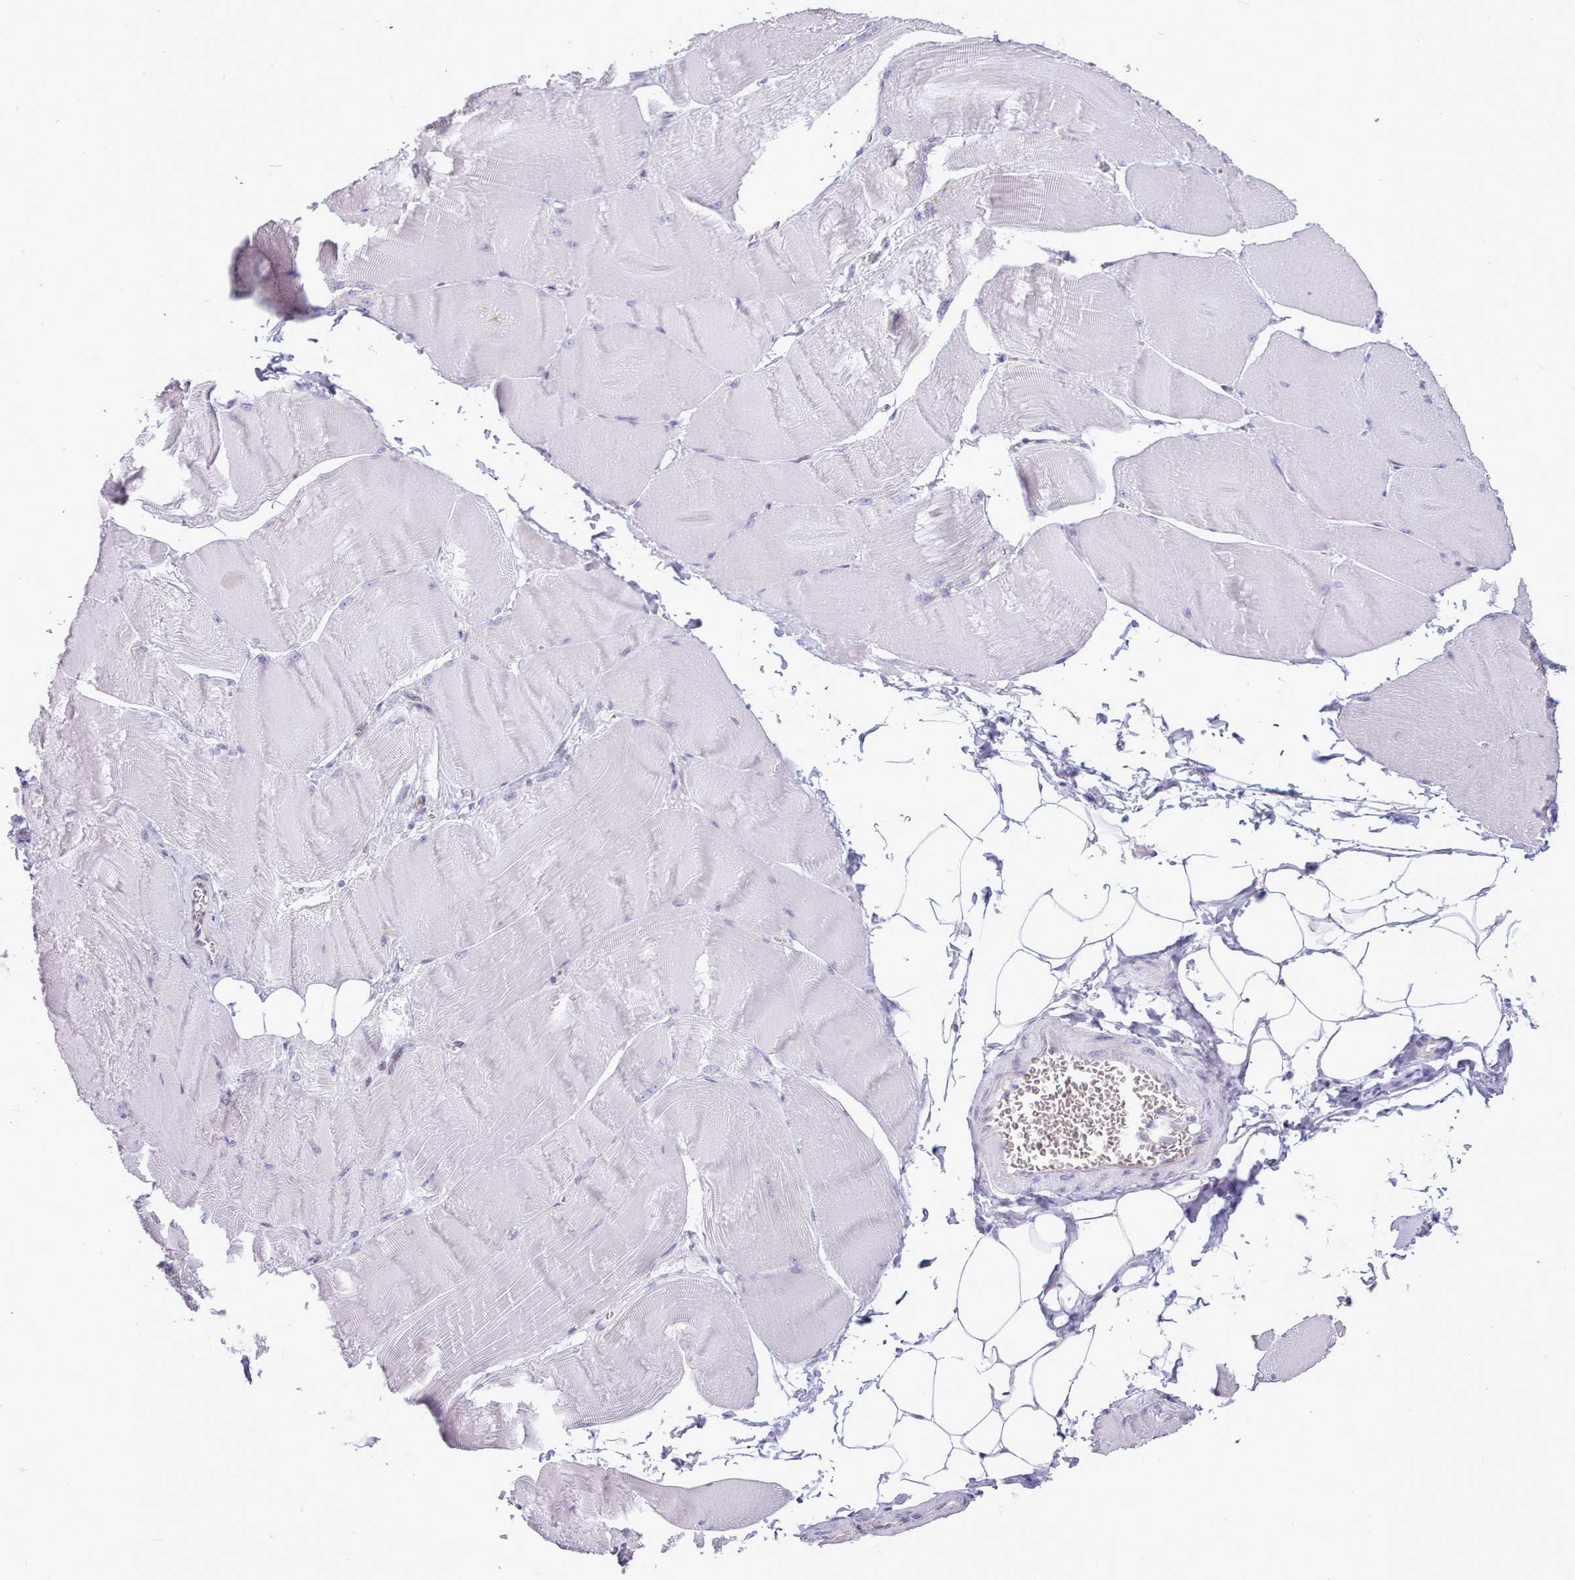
{"staining": {"intensity": "negative", "quantity": "none", "location": "none"}, "tissue": "skeletal muscle", "cell_type": "Myocytes", "image_type": "normal", "snomed": [{"axis": "morphology", "description": "Normal tissue, NOS"}, {"axis": "morphology", "description": "Basal cell carcinoma"}, {"axis": "topography", "description": "Skeletal muscle"}], "caption": "This is an immunohistochemistry (IHC) micrograph of normal skeletal muscle. There is no positivity in myocytes.", "gene": "TMEM253", "patient": {"sex": "female", "age": 64}}